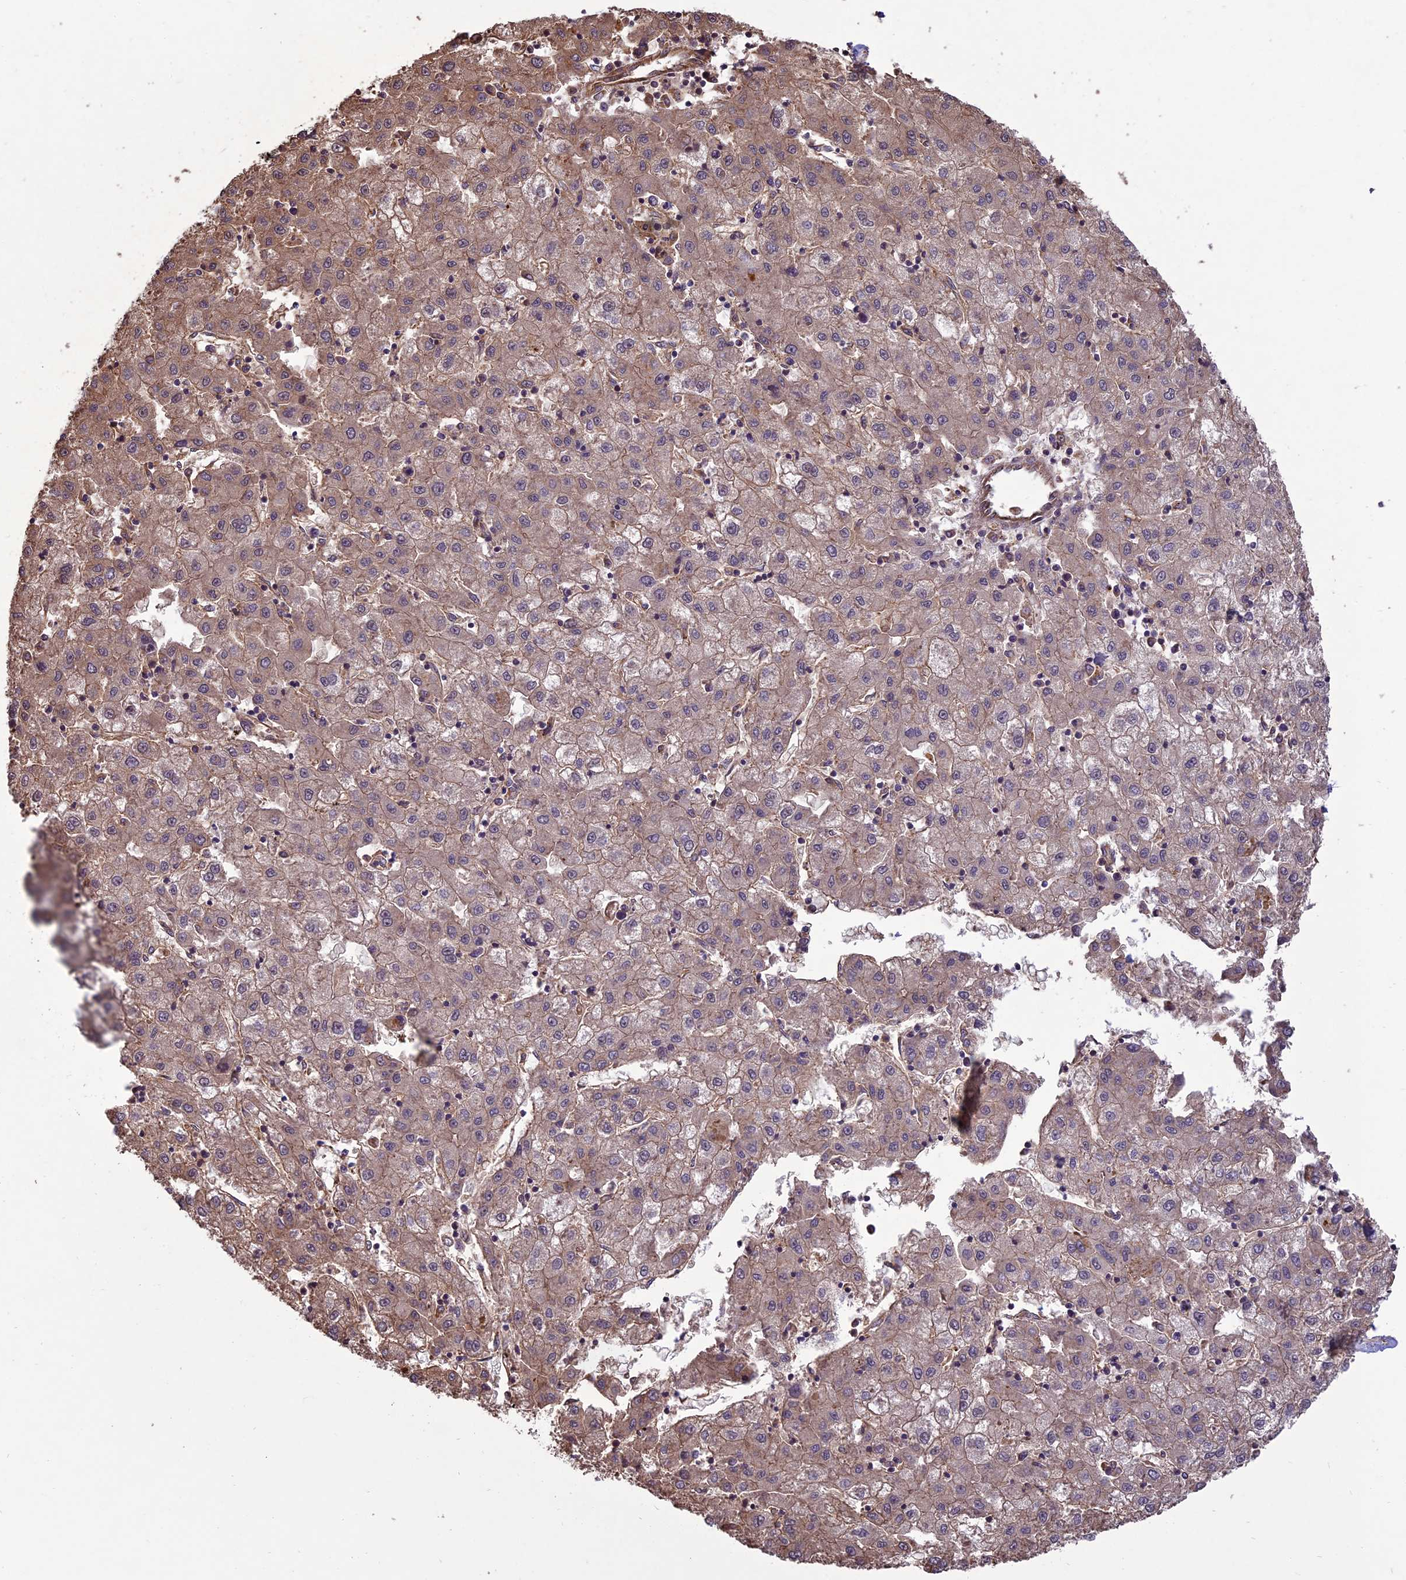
{"staining": {"intensity": "weak", "quantity": ">75%", "location": "cytoplasmic/membranous"}, "tissue": "liver cancer", "cell_type": "Tumor cells", "image_type": "cancer", "snomed": [{"axis": "morphology", "description": "Carcinoma, Hepatocellular, NOS"}, {"axis": "topography", "description": "Liver"}], "caption": "High-magnification brightfield microscopy of liver cancer (hepatocellular carcinoma) stained with DAB (3,3'-diaminobenzidine) (brown) and counterstained with hematoxylin (blue). tumor cells exhibit weak cytoplasmic/membranous expression is present in approximately>75% of cells.", "gene": "CHMP2A", "patient": {"sex": "male", "age": 72}}